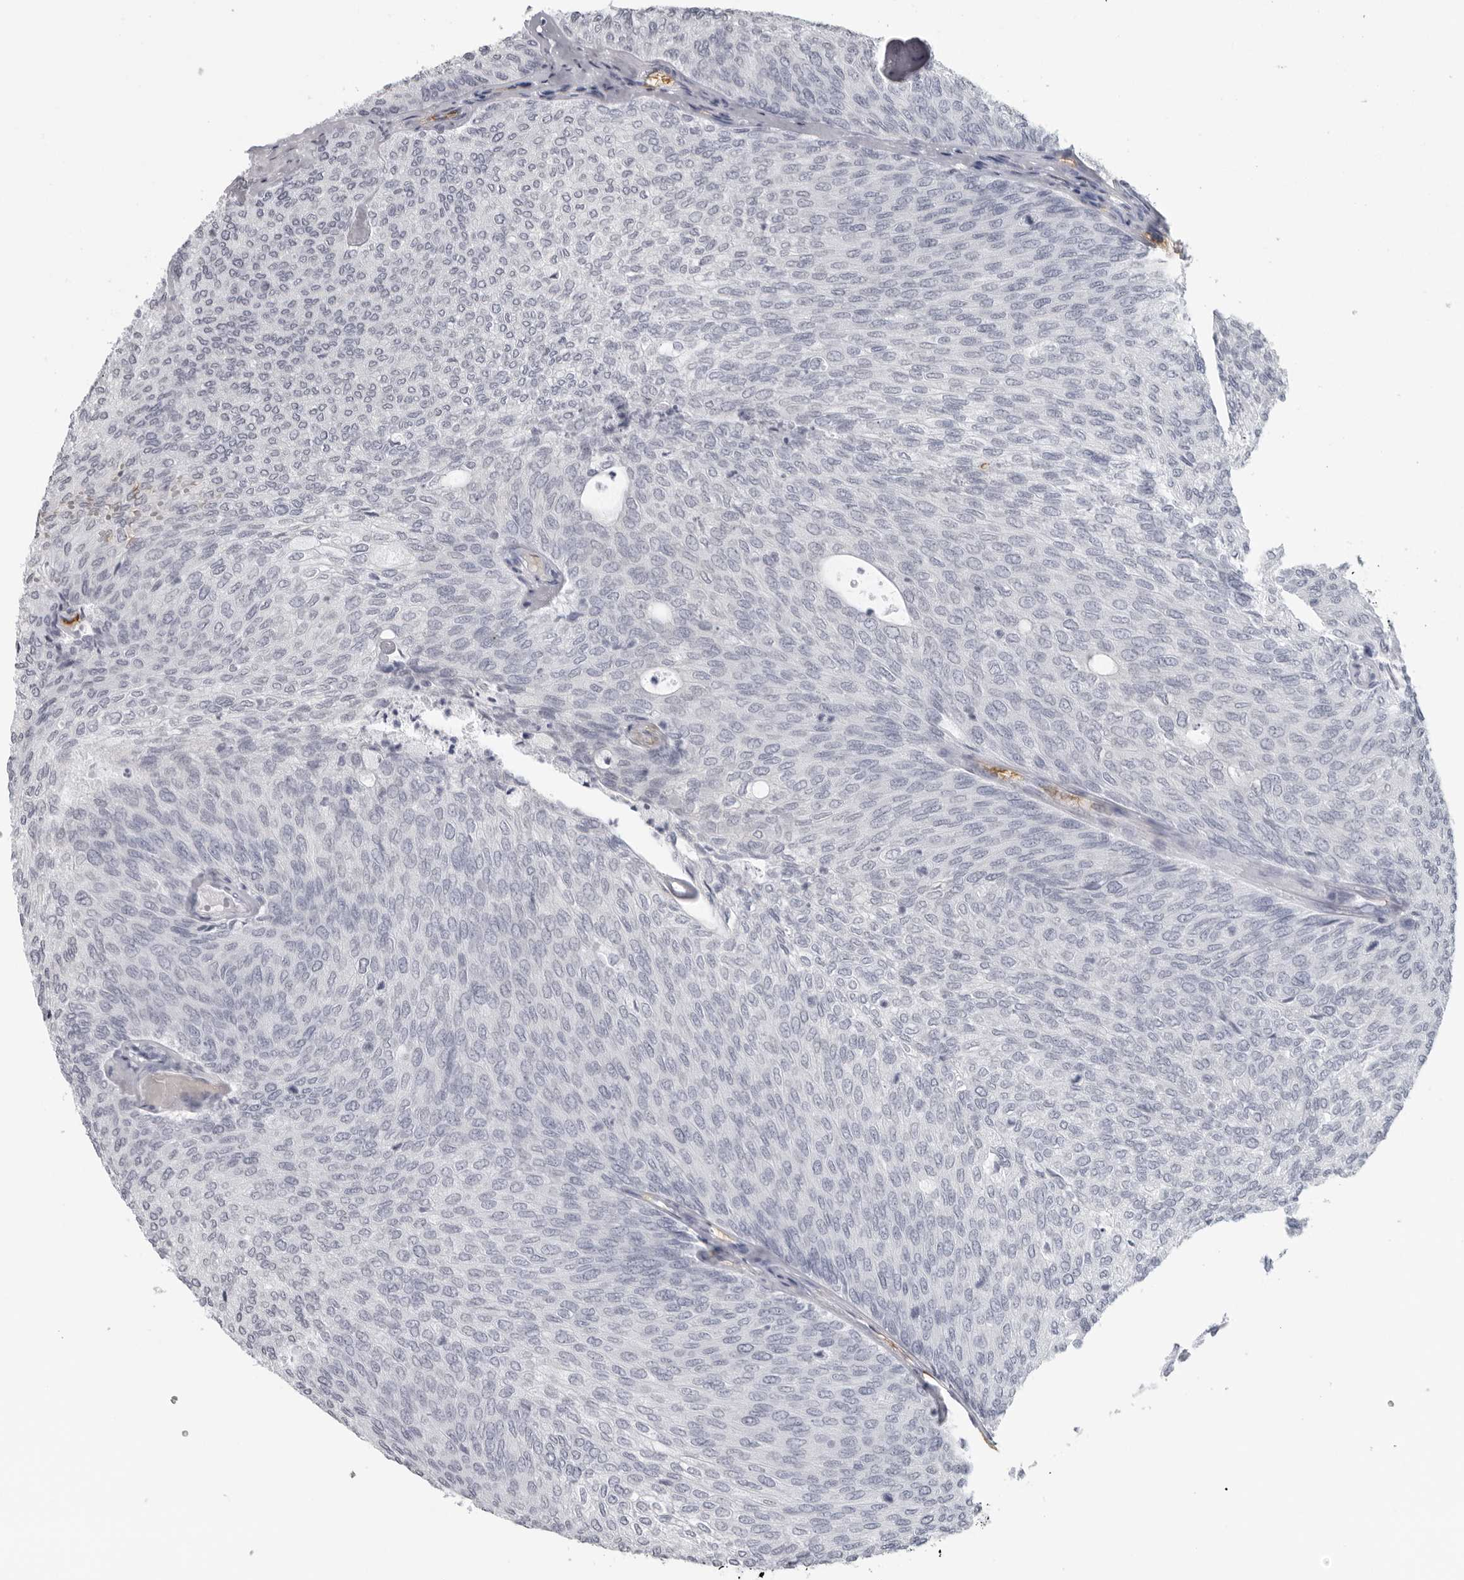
{"staining": {"intensity": "negative", "quantity": "none", "location": "none"}, "tissue": "urothelial cancer", "cell_type": "Tumor cells", "image_type": "cancer", "snomed": [{"axis": "morphology", "description": "Urothelial carcinoma, Low grade"}, {"axis": "topography", "description": "Urinary bladder"}], "caption": "Tumor cells show no significant protein positivity in urothelial carcinoma (low-grade).", "gene": "EPB41", "patient": {"sex": "female", "age": 79}}